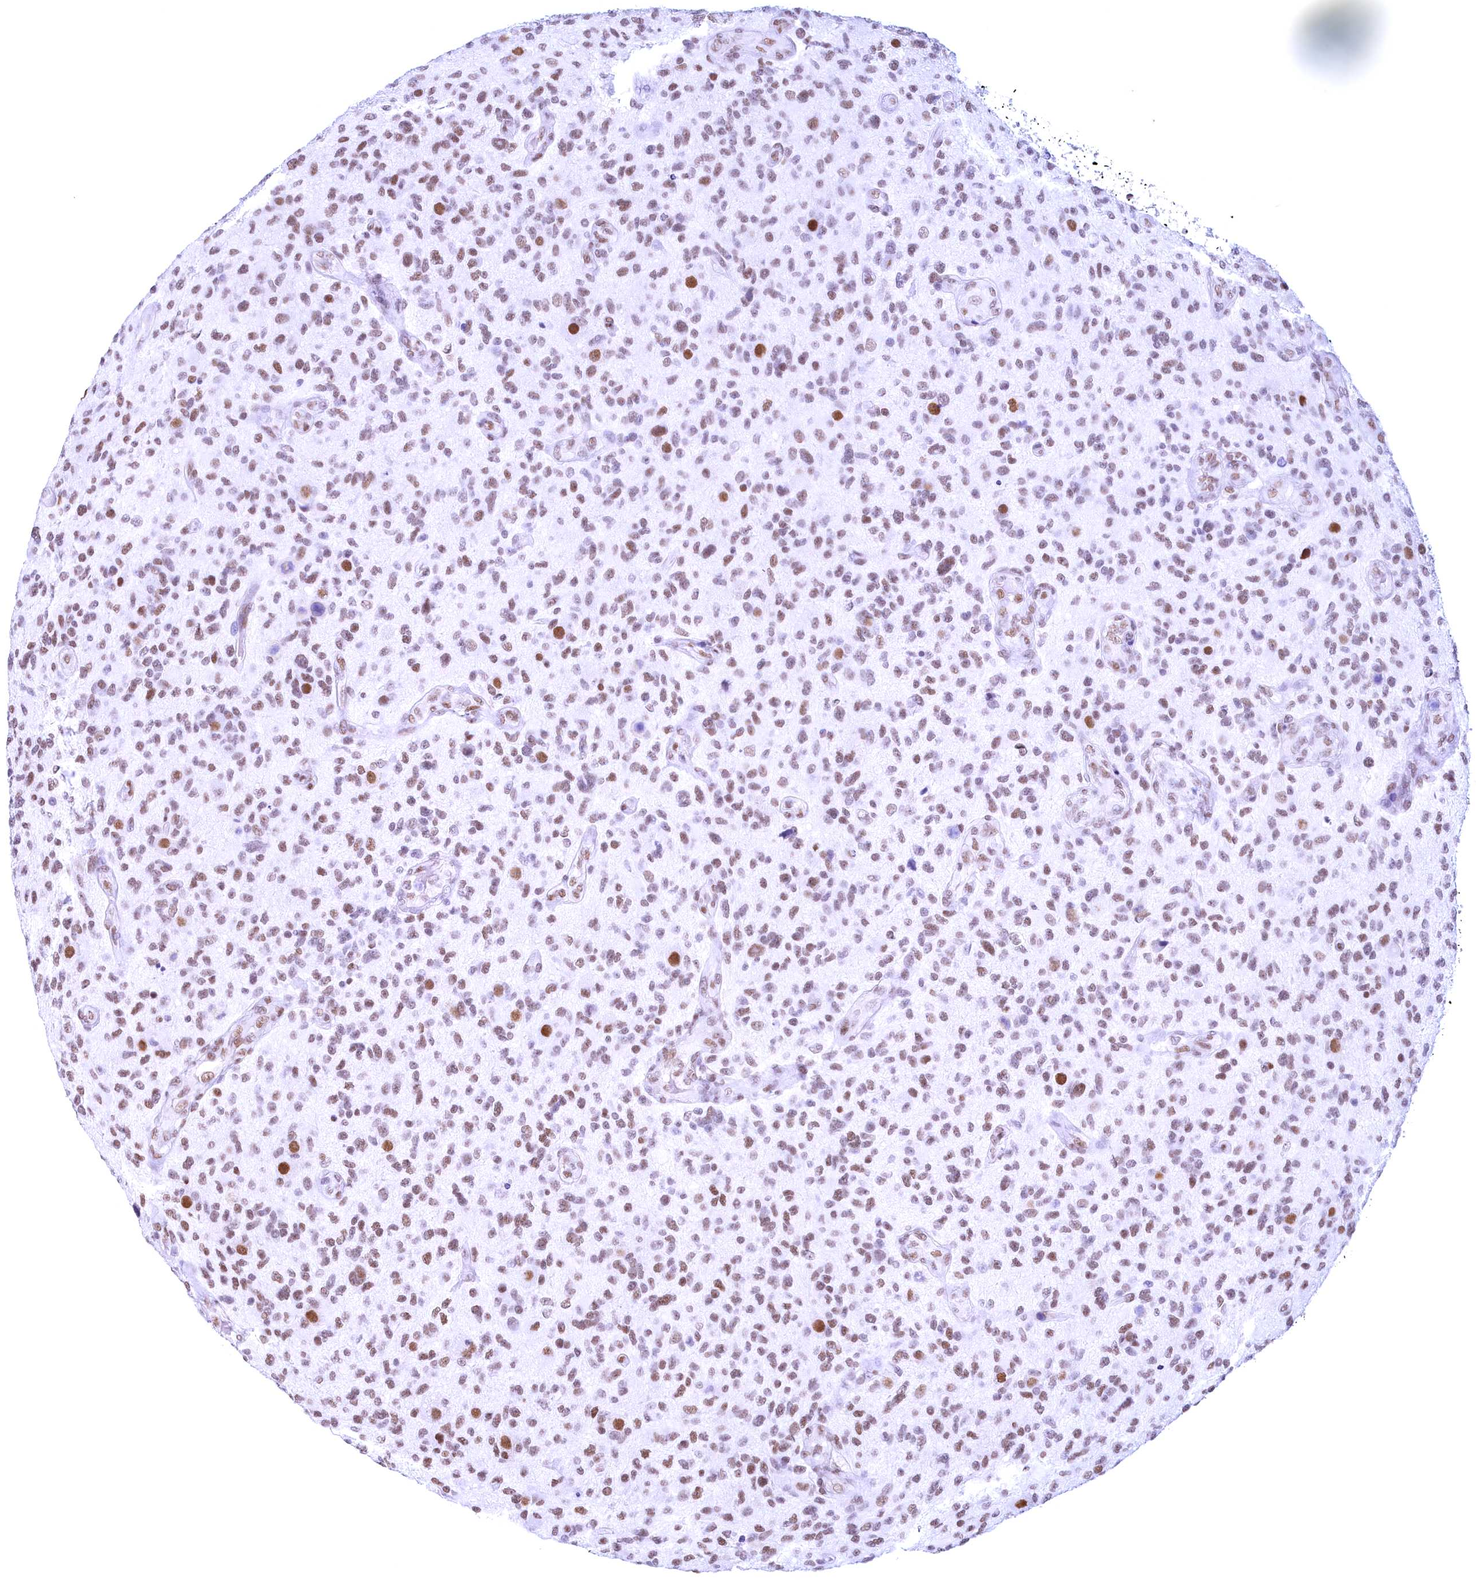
{"staining": {"intensity": "moderate", "quantity": ">75%", "location": "nuclear"}, "tissue": "glioma", "cell_type": "Tumor cells", "image_type": "cancer", "snomed": [{"axis": "morphology", "description": "Glioma, malignant, High grade"}, {"axis": "topography", "description": "Brain"}], "caption": "Moderate nuclear protein expression is identified in about >75% of tumor cells in glioma.", "gene": "CDC26", "patient": {"sex": "male", "age": 47}}